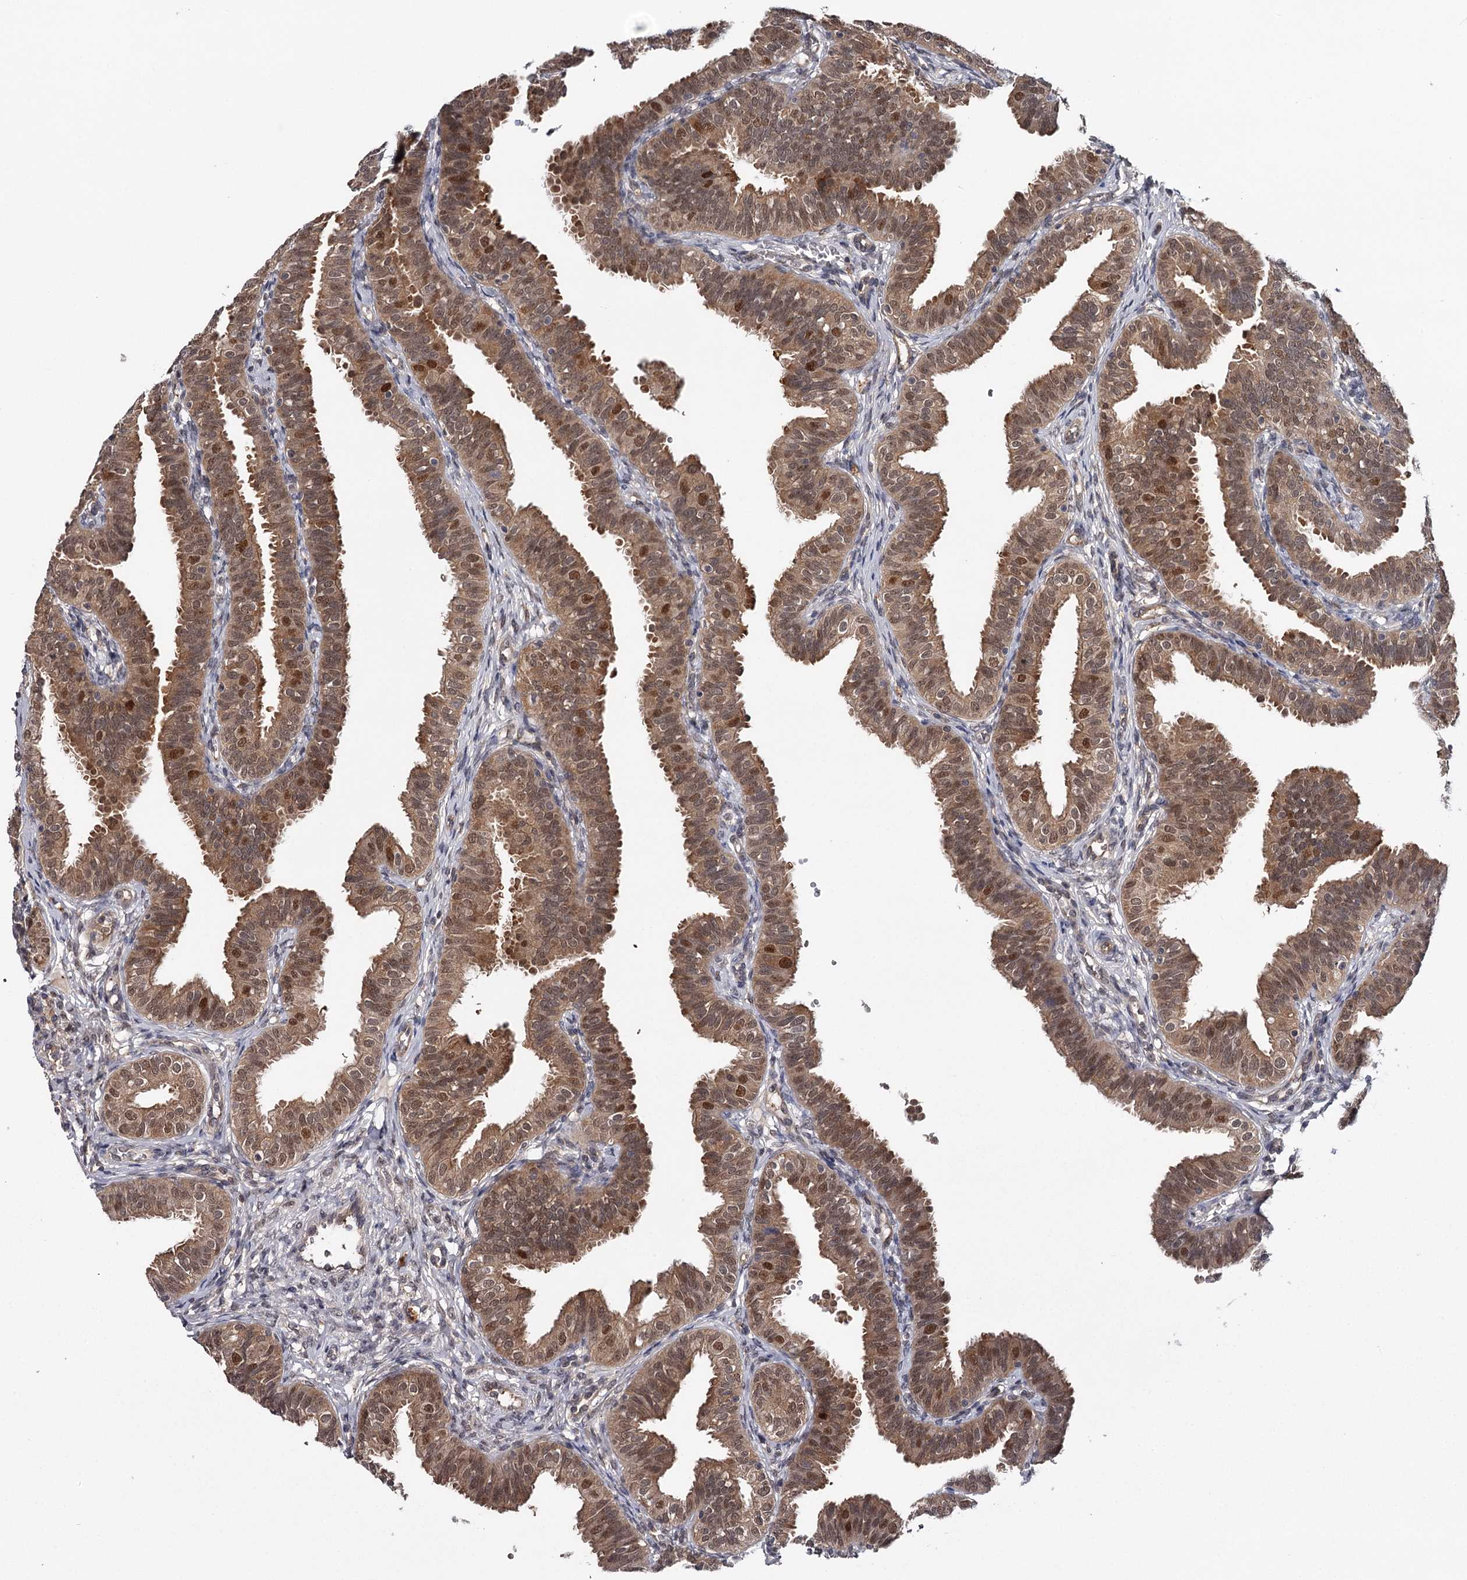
{"staining": {"intensity": "moderate", "quantity": "25%-75%", "location": "cytoplasmic/membranous,nuclear"}, "tissue": "fallopian tube", "cell_type": "Glandular cells", "image_type": "normal", "snomed": [{"axis": "morphology", "description": "Normal tissue, NOS"}, {"axis": "topography", "description": "Fallopian tube"}], "caption": "Immunohistochemistry (IHC) of benign human fallopian tube shows medium levels of moderate cytoplasmic/membranous,nuclear positivity in about 25%-75% of glandular cells.", "gene": "GTSF1", "patient": {"sex": "female", "age": 35}}